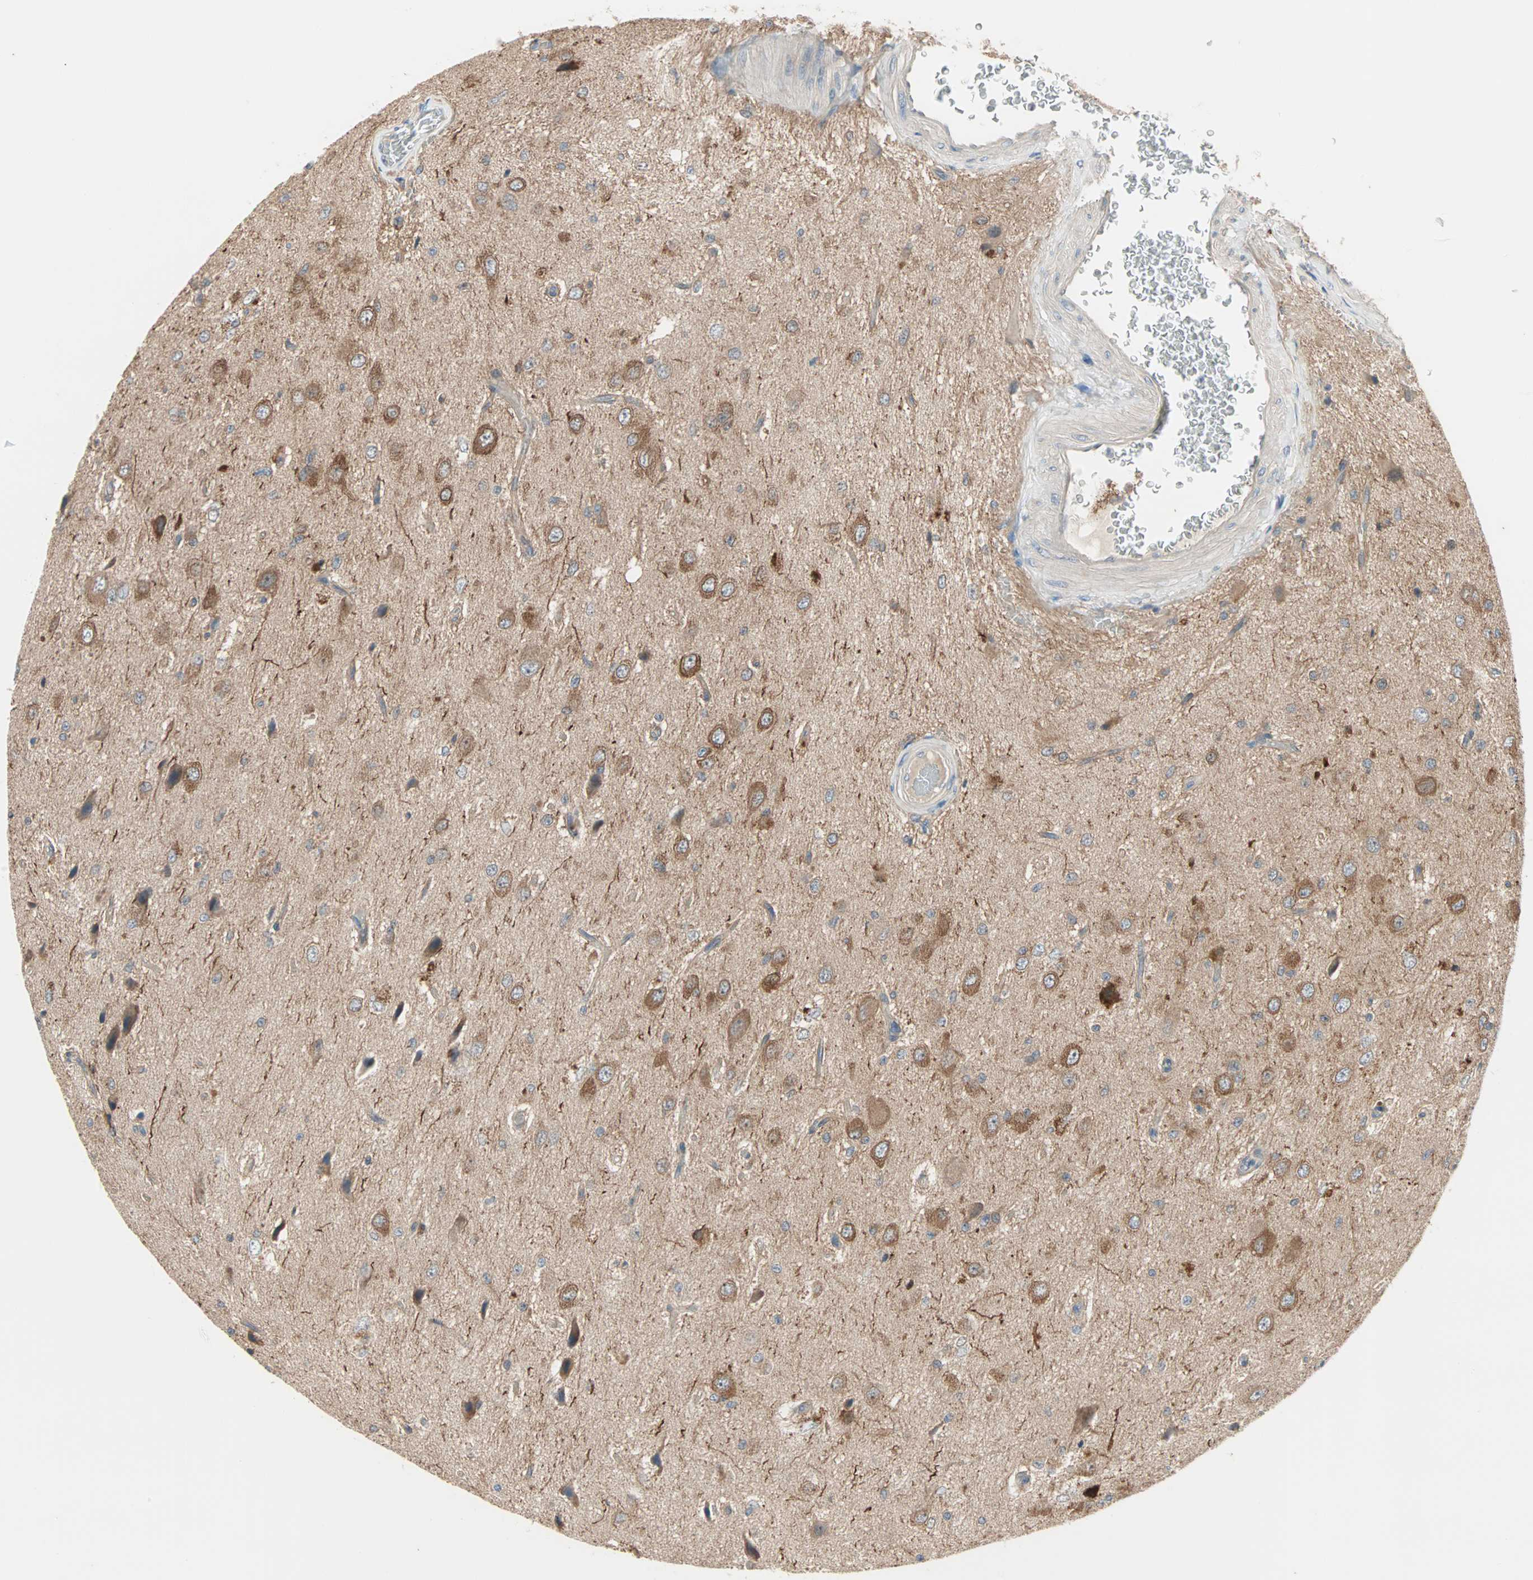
{"staining": {"intensity": "weak", "quantity": "25%-75%", "location": "cytoplasmic/membranous"}, "tissue": "glioma", "cell_type": "Tumor cells", "image_type": "cancer", "snomed": [{"axis": "morphology", "description": "Glioma, malignant, High grade"}, {"axis": "topography", "description": "pancreas cauda"}], "caption": "This micrograph displays immunohistochemistry (IHC) staining of glioma, with low weak cytoplasmic/membranous staining in approximately 25%-75% of tumor cells.", "gene": "PDE8A", "patient": {"sex": "male", "age": 60}}